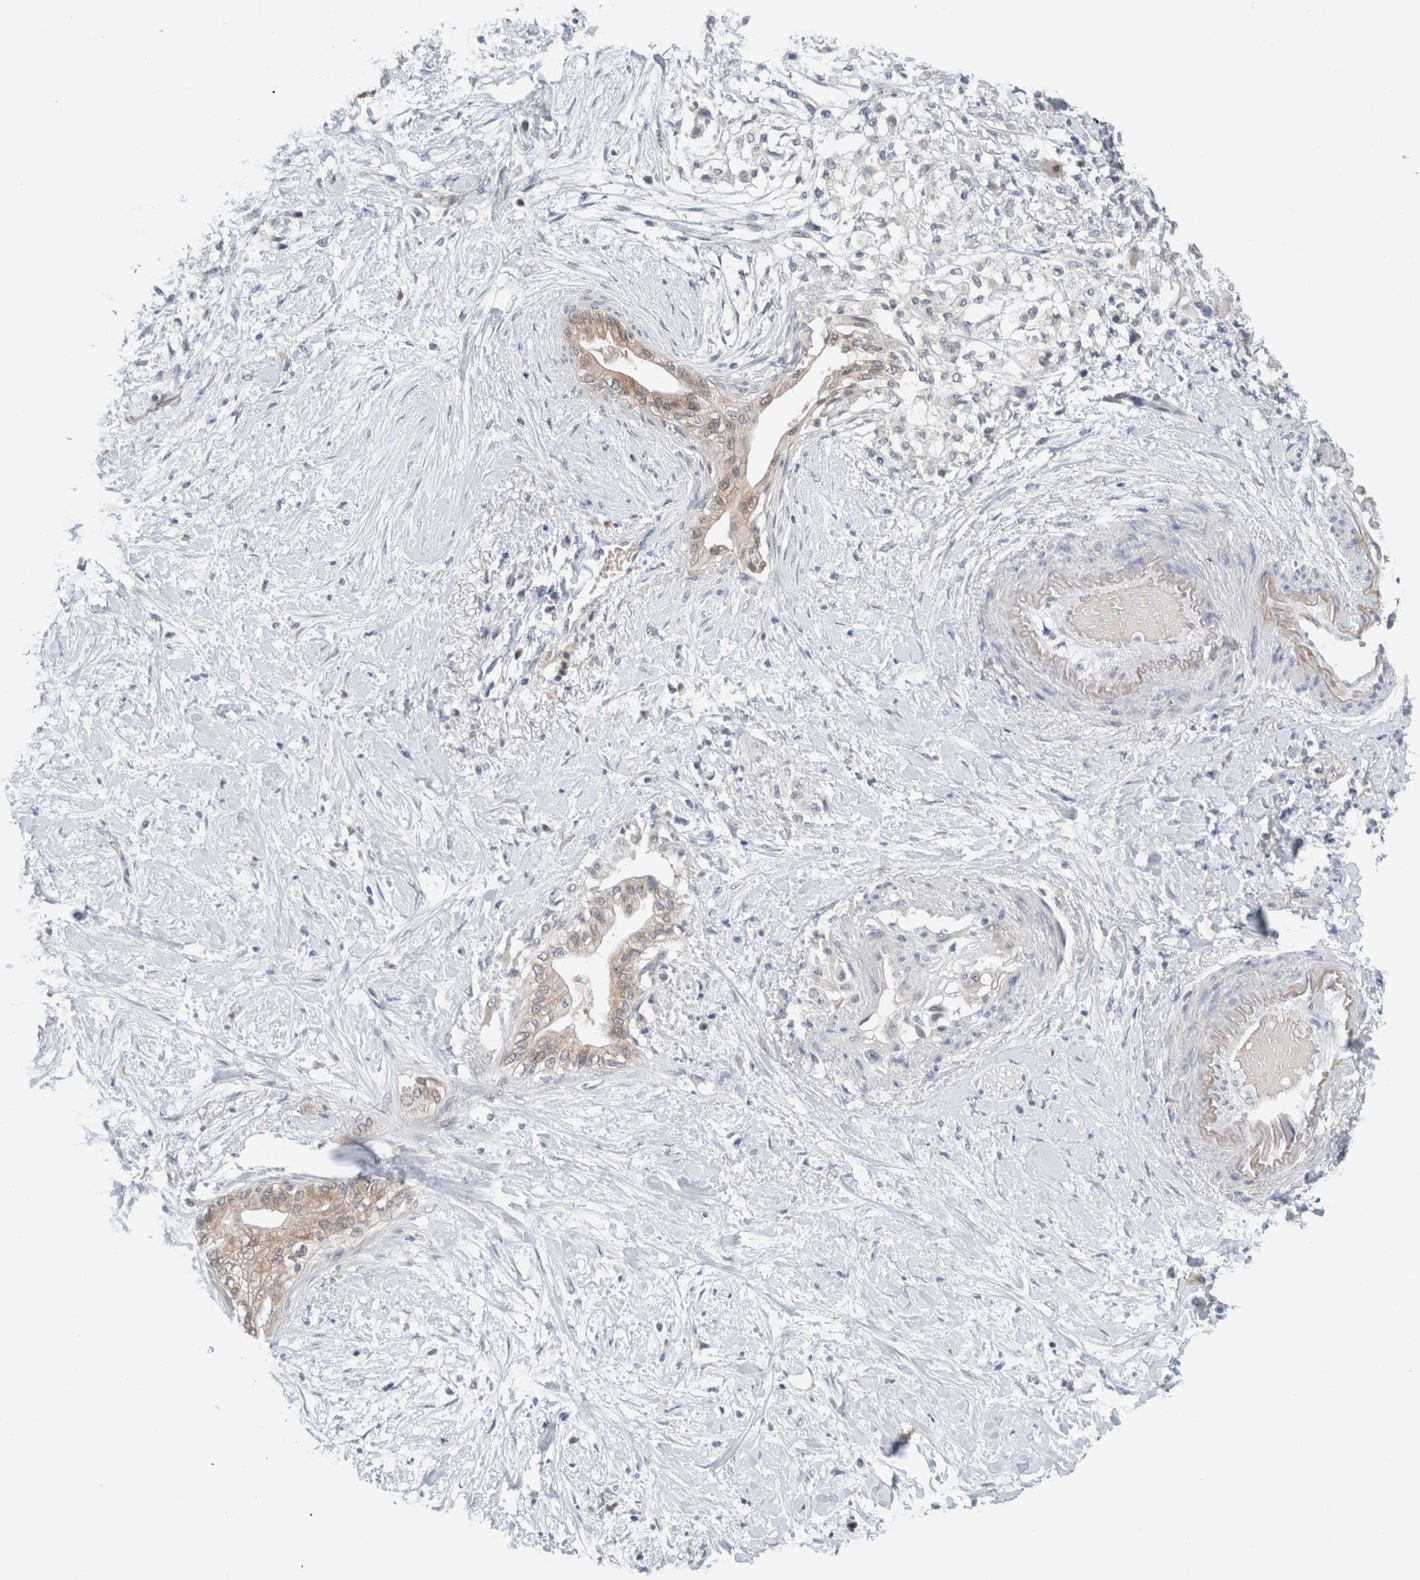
{"staining": {"intensity": "weak", "quantity": ">75%", "location": "cytoplasmic/membranous"}, "tissue": "pancreatic cancer", "cell_type": "Tumor cells", "image_type": "cancer", "snomed": [{"axis": "morphology", "description": "Normal tissue, NOS"}, {"axis": "morphology", "description": "Adenocarcinoma, NOS"}, {"axis": "topography", "description": "Pancreas"}, {"axis": "topography", "description": "Duodenum"}], "caption": "A brown stain shows weak cytoplasmic/membranous staining of a protein in human pancreatic cancer (adenocarcinoma) tumor cells. The staining is performed using DAB (3,3'-diaminobenzidine) brown chromogen to label protein expression. The nuclei are counter-stained blue using hematoxylin.", "gene": "CRAT", "patient": {"sex": "female", "age": 60}}